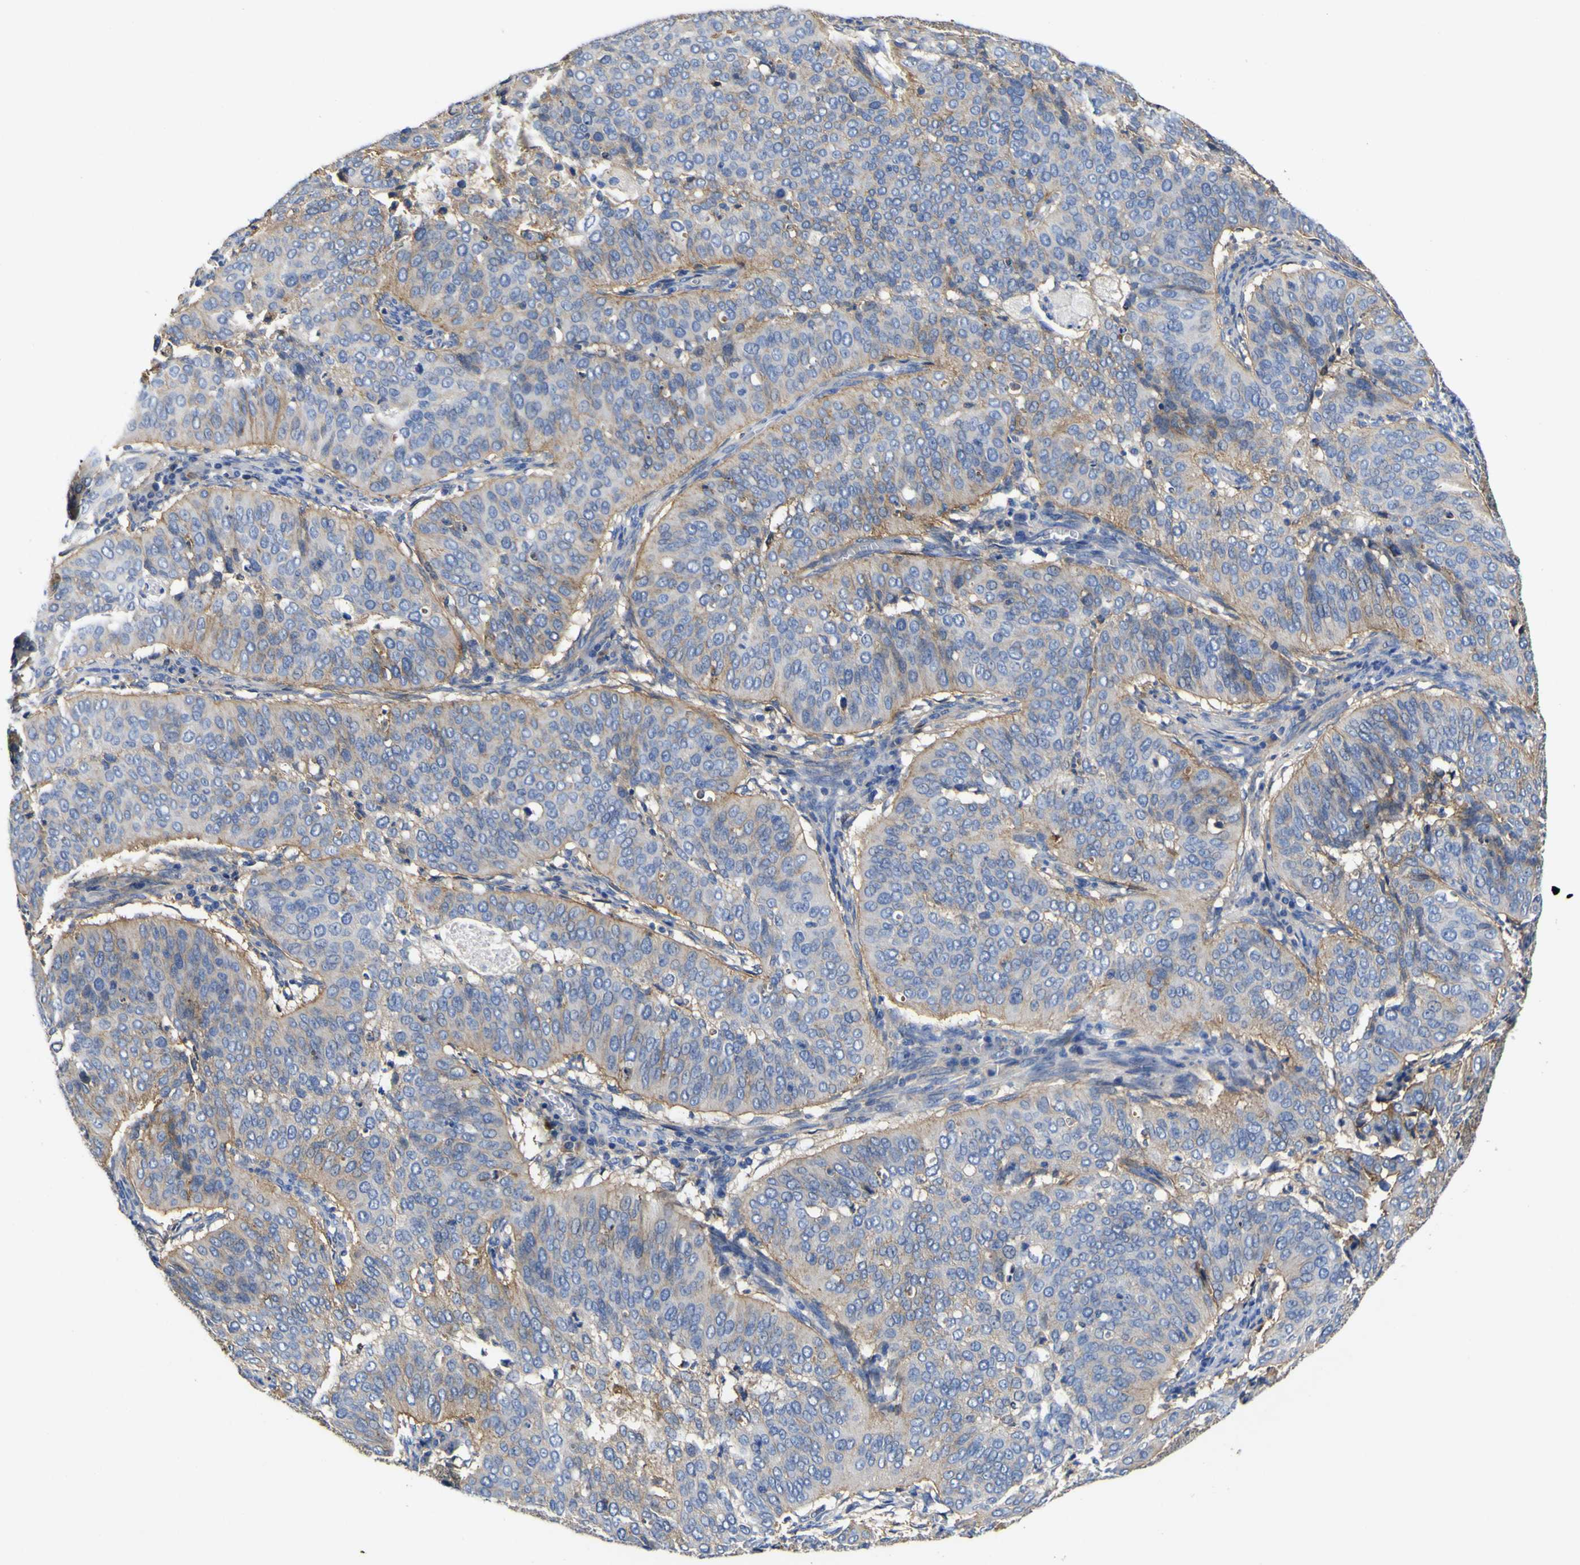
{"staining": {"intensity": "weak", "quantity": "25%-75%", "location": "cytoplasmic/membranous"}, "tissue": "cervical cancer", "cell_type": "Tumor cells", "image_type": "cancer", "snomed": [{"axis": "morphology", "description": "Normal tissue, NOS"}, {"axis": "morphology", "description": "Squamous cell carcinoma, NOS"}, {"axis": "topography", "description": "Cervix"}], "caption": "This photomicrograph reveals cervical squamous cell carcinoma stained with immunohistochemistry to label a protein in brown. The cytoplasmic/membranous of tumor cells show weak positivity for the protein. Nuclei are counter-stained blue.", "gene": "CD151", "patient": {"sex": "female", "age": 39}}